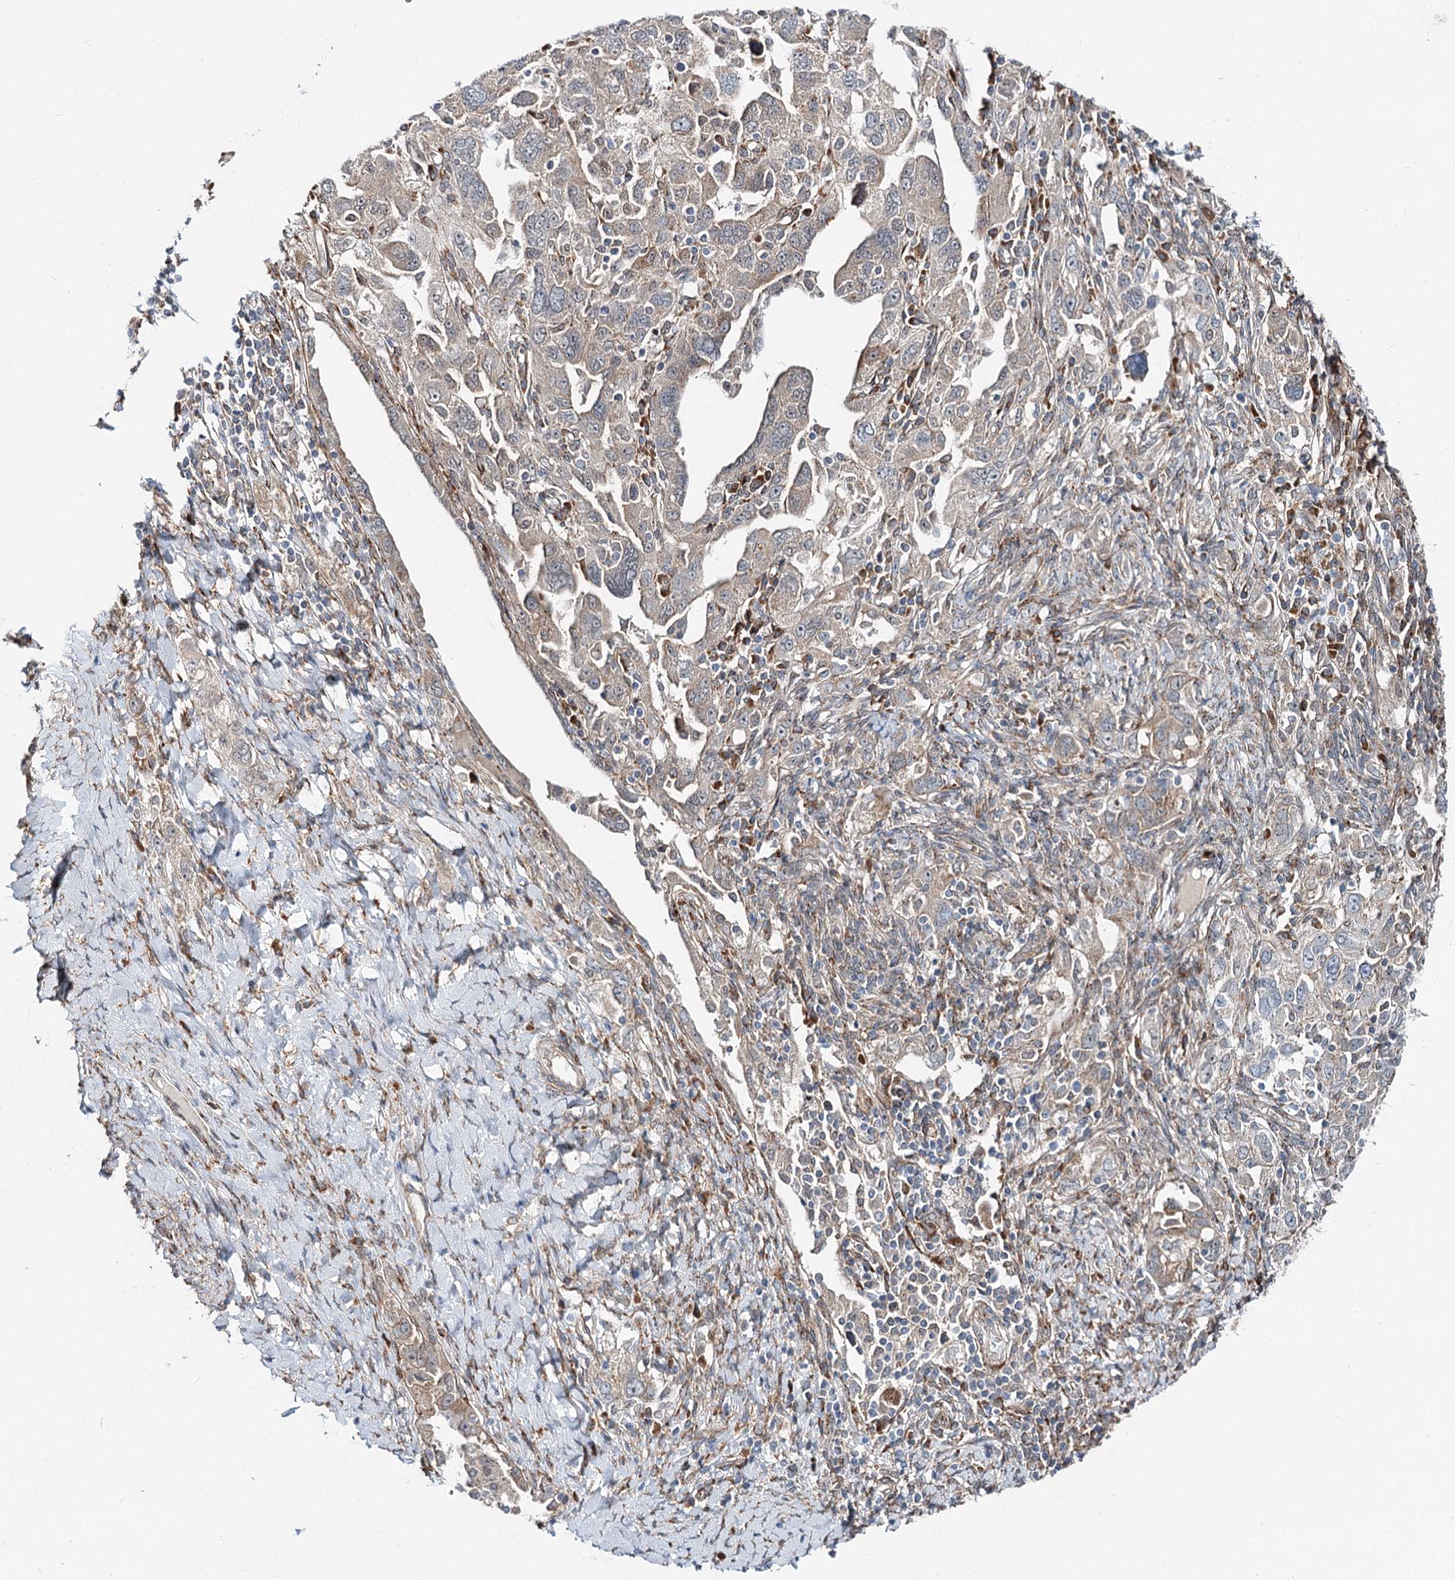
{"staining": {"intensity": "weak", "quantity": "<25%", "location": "cytoplasmic/membranous"}, "tissue": "ovarian cancer", "cell_type": "Tumor cells", "image_type": "cancer", "snomed": [{"axis": "morphology", "description": "Carcinoma, NOS"}, {"axis": "morphology", "description": "Cystadenocarcinoma, serous, NOS"}, {"axis": "topography", "description": "Ovary"}], "caption": "Tumor cells are negative for protein expression in human ovarian cancer.", "gene": "SPART", "patient": {"sex": "female", "age": 69}}